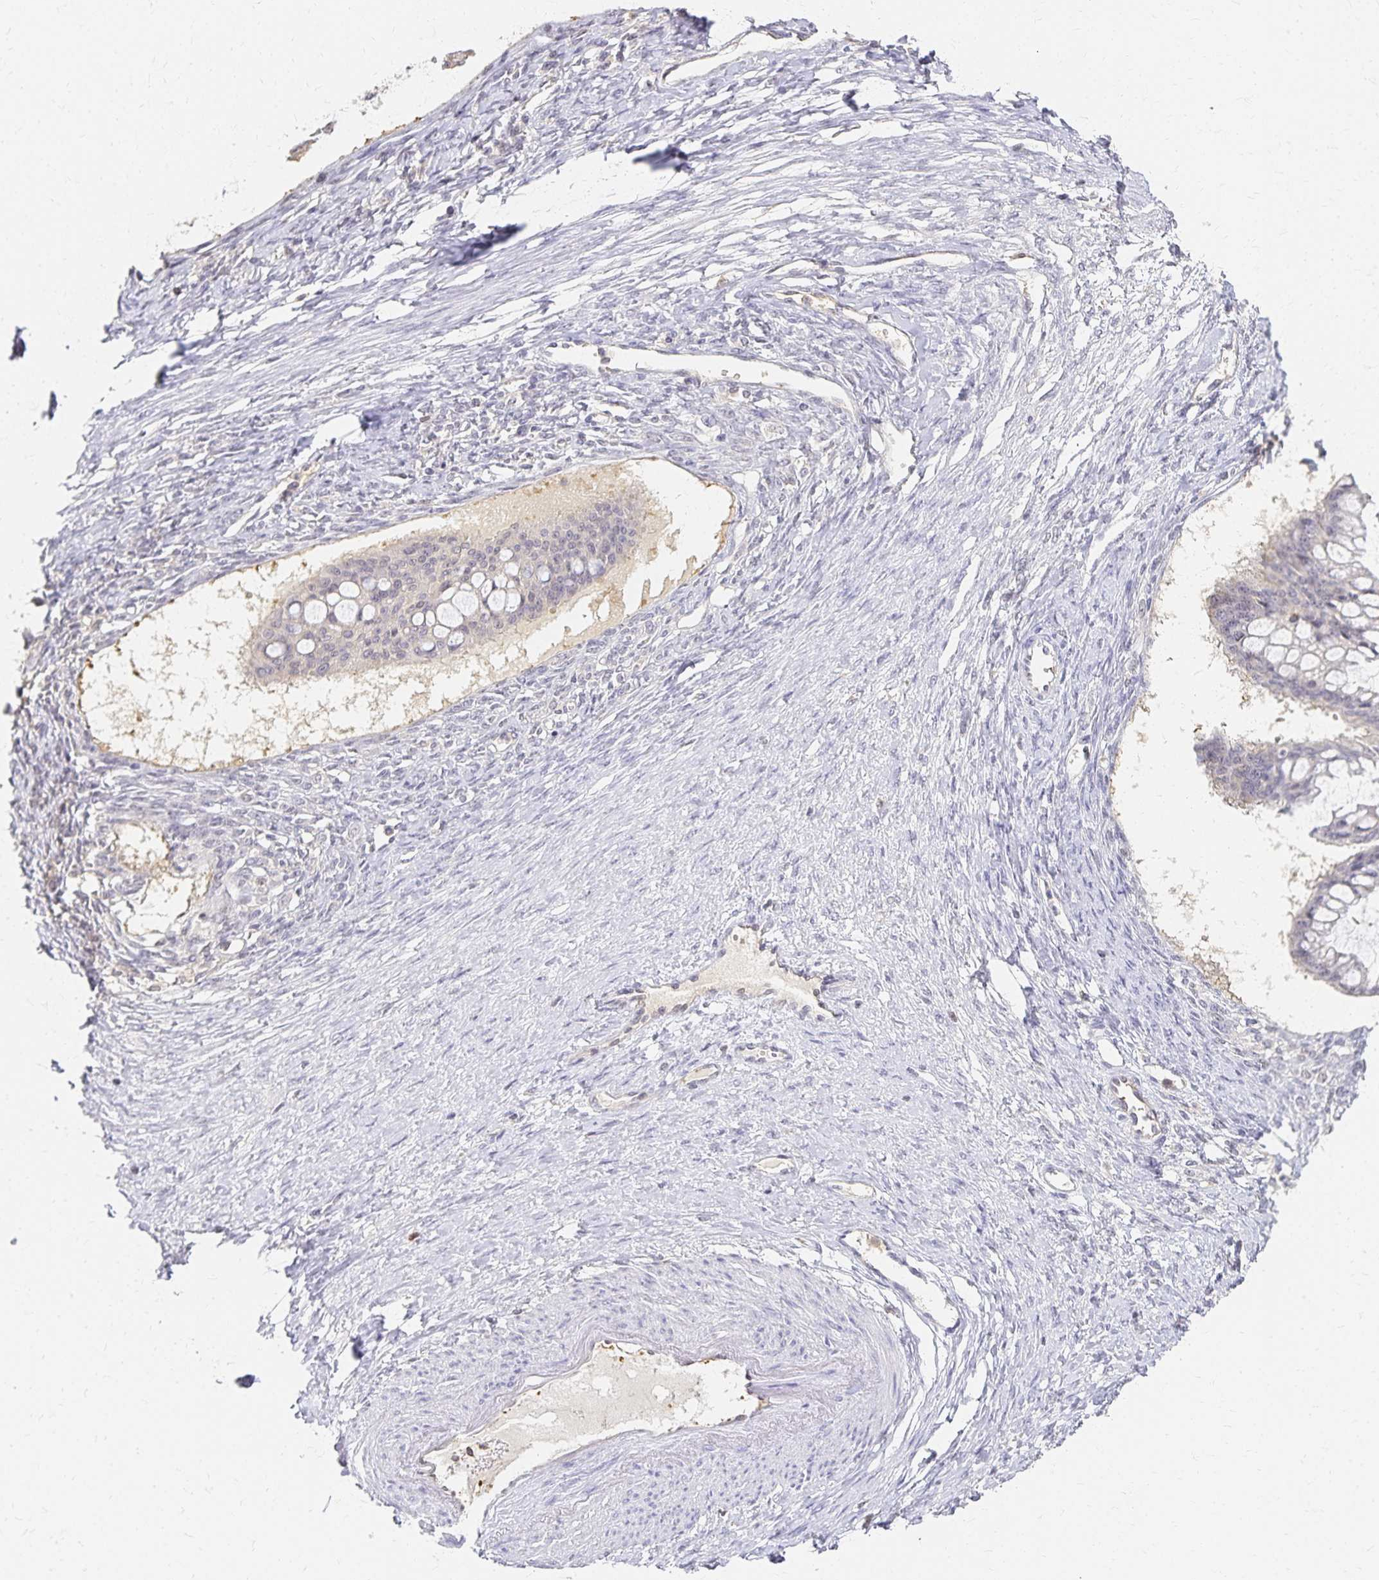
{"staining": {"intensity": "negative", "quantity": "none", "location": "none"}, "tissue": "ovarian cancer", "cell_type": "Tumor cells", "image_type": "cancer", "snomed": [{"axis": "morphology", "description": "Cystadenocarcinoma, mucinous, NOS"}, {"axis": "topography", "description": "Ovary"}], "caption": "DAB immunohistochemical staining of human ovarian cancer (mucinous cystadenocarcinoma) displays no significant expression in tumor cells.", "gene": "AZGP1", "patient": {"sex": "female", "age": 73}}